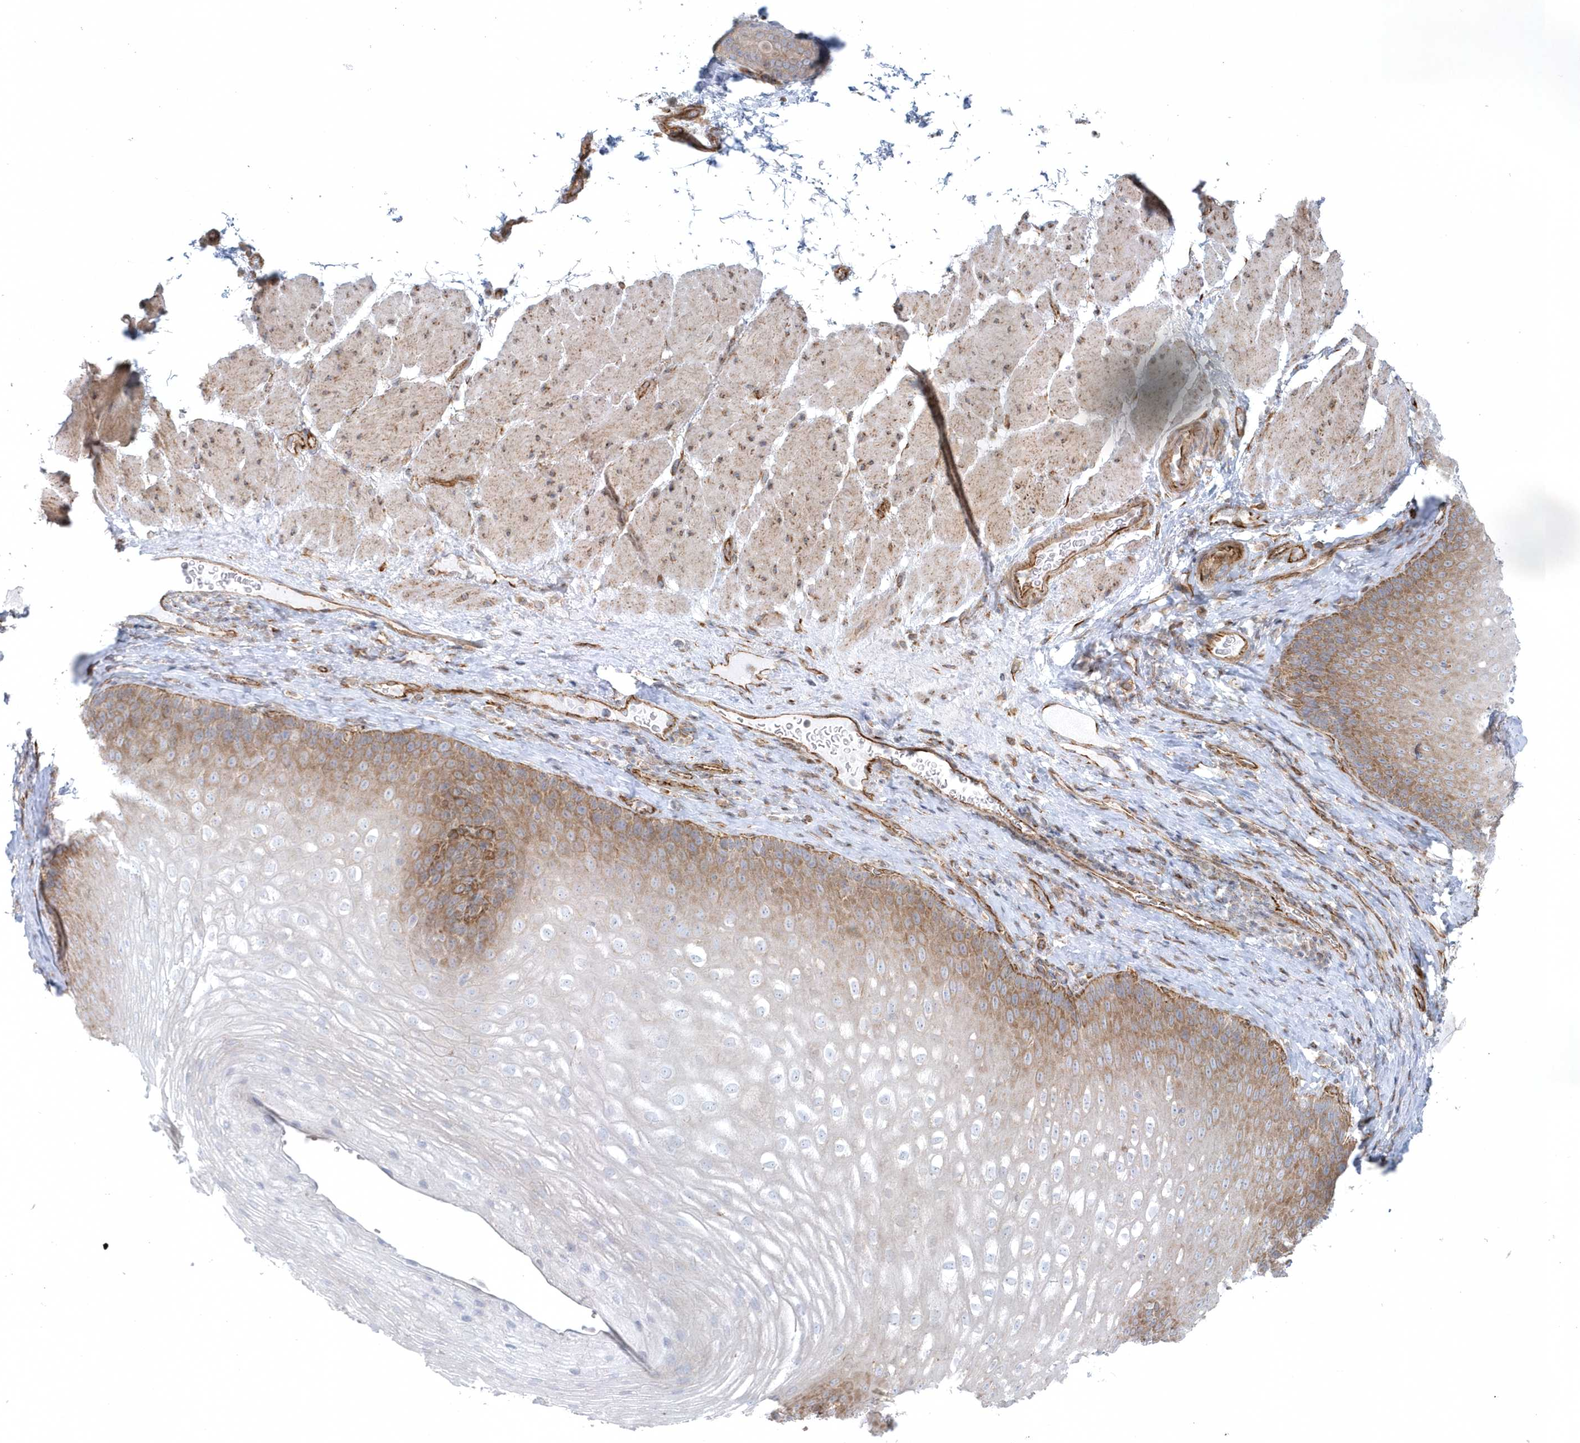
{"staining": {"intensity": "moderate", "quantity": "<25%", "location": "cytoplasmic/membranous"}, "tissue": "esophagus", "cell_type": "Squamous epithelial cells", "image_type": "normal", "snomed": [{"axis": "morphology", "description": "Normal tissue, NOS"}, {"axis": "topography", "description": "Esophagus"}], "caption": "Moderate cytoplasmic/membranous protein expression is present in about <25% of squamous epithelial cells in esophagus.", "gene": "GPR152", "patient": {"sex": "female", "age": 66}}